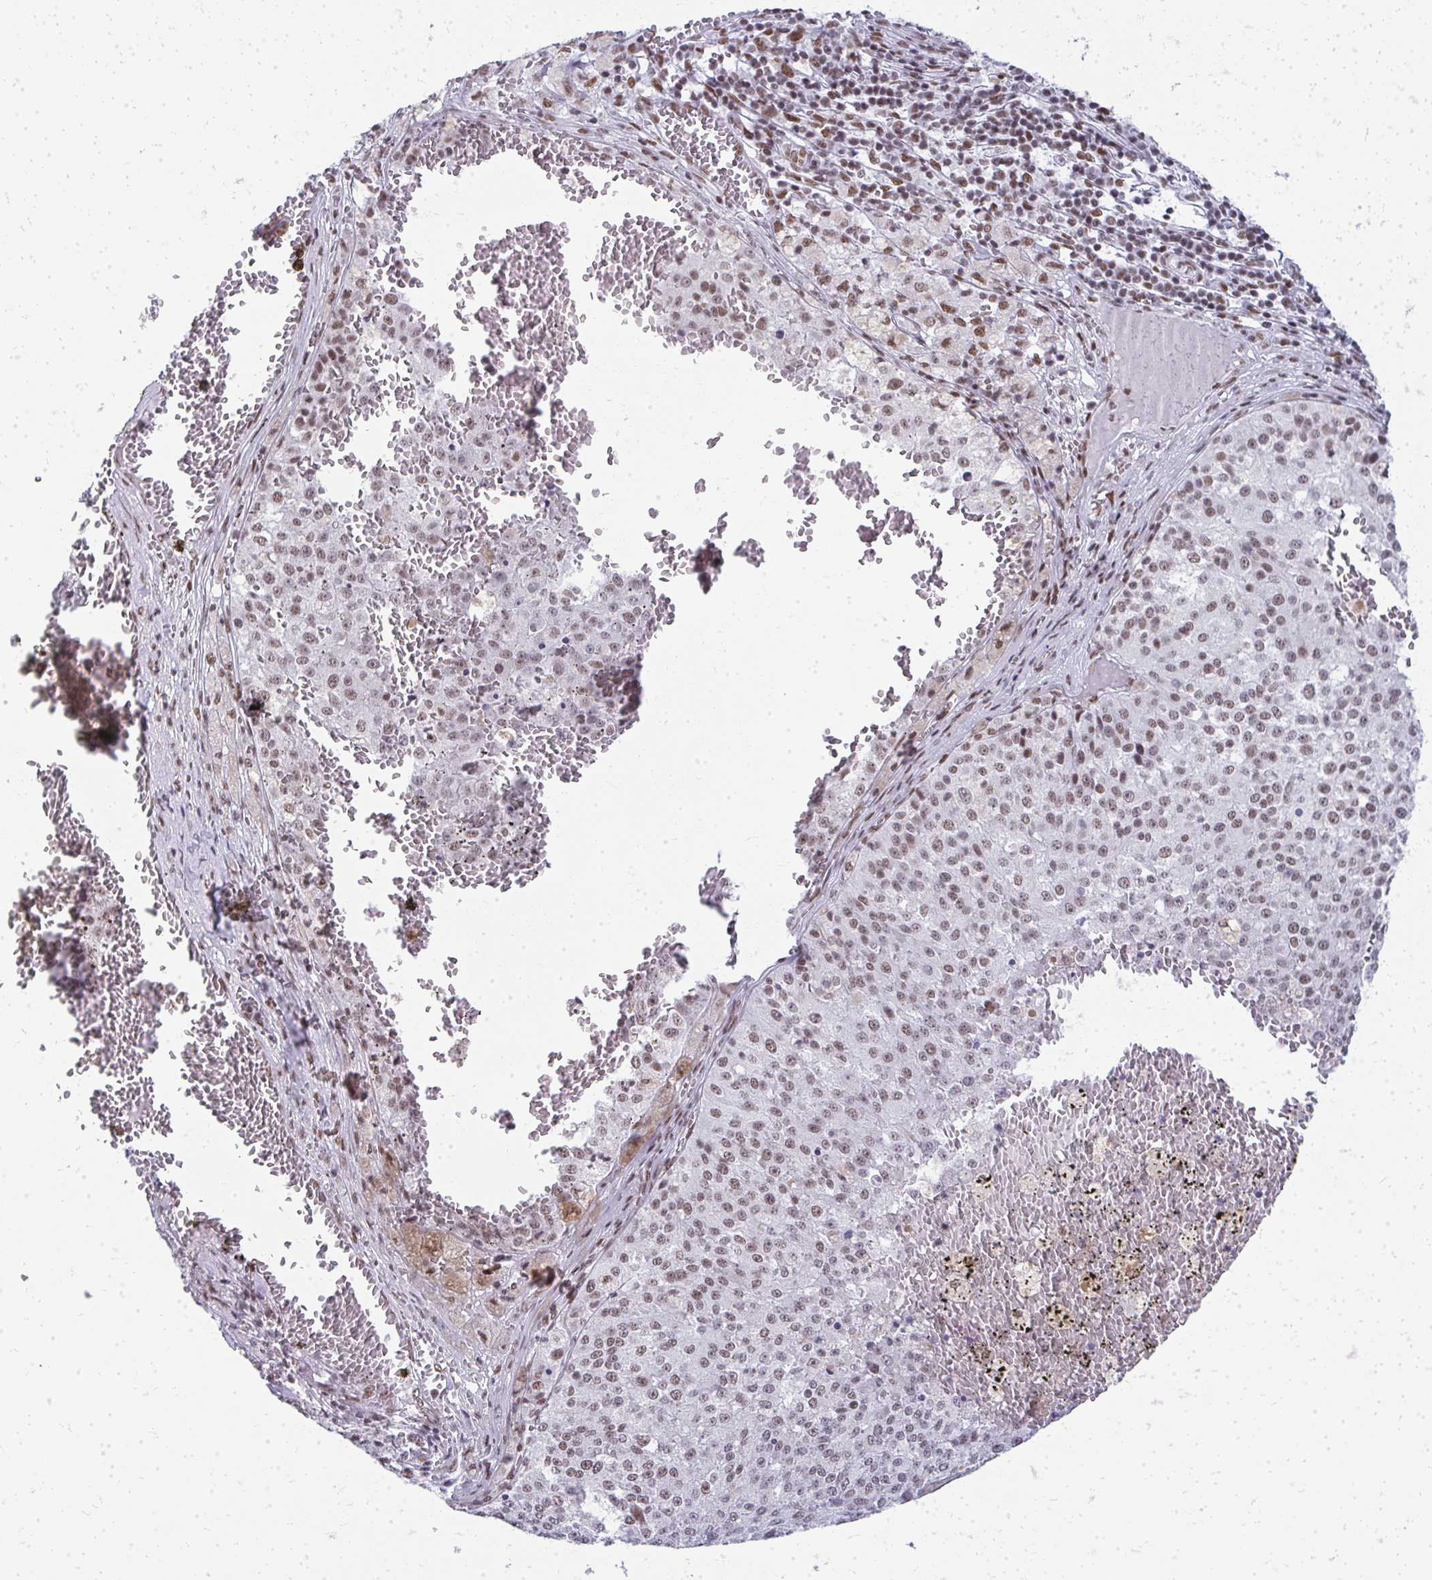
{"staining": {"intensity": "weak", "quantity": "25%-75%", "location": "nuclear"}, "tissue": "melanoma", "cell_type": "Tumor cells", "image_type": "cancer", "snomed": [{"axis": "morphology", "description": "Malignant melanoma, Metastatic site"}, {"axis": "topography", "description": "Lymph node"}], "caption": "Protein staining of malignant melanoma (metastatic site) tissue reveals weak nuclear positivity in about 25%-75% of tumor cells.", "gene": "CREBBP", "patient": {"sex": "female", "age": 64}}